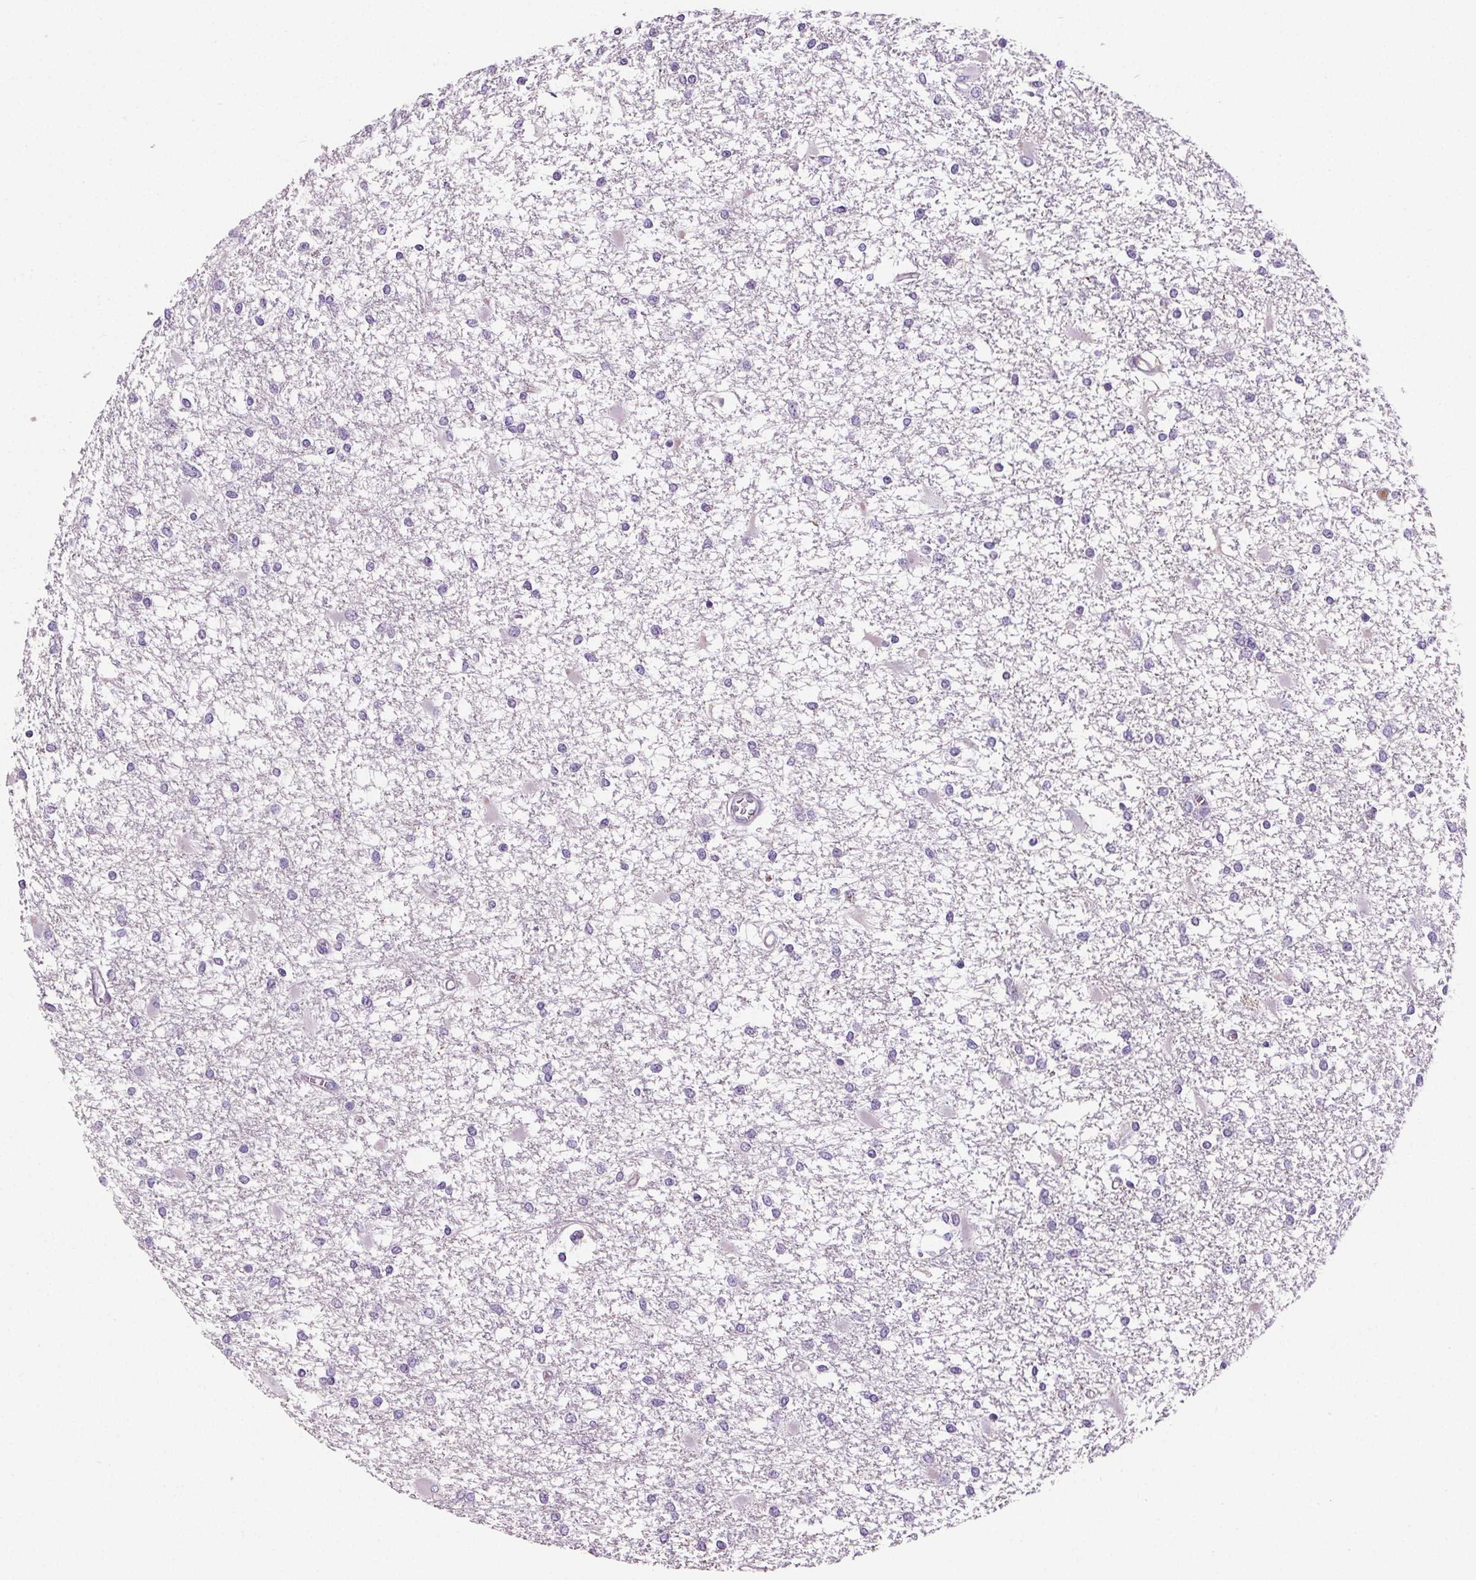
{"staining": {"intensity": "negative", "quantity": "none", "location": "none"}, "tissue": "glioma", "cell_type": "Tumor cells", "image_type": "cancer", "snomed": [{"axis": "morphology", "description": "Glioma, malignant, High grade"}, {"axis": "topography", "description": "Cerebral cortex"}], "caption": "The micrograph exhibits no significant expression in tumor cells of malignant glioma (high-grade).", "gene": "CD5L", "patient": {"sex": "male", "age": 79}}